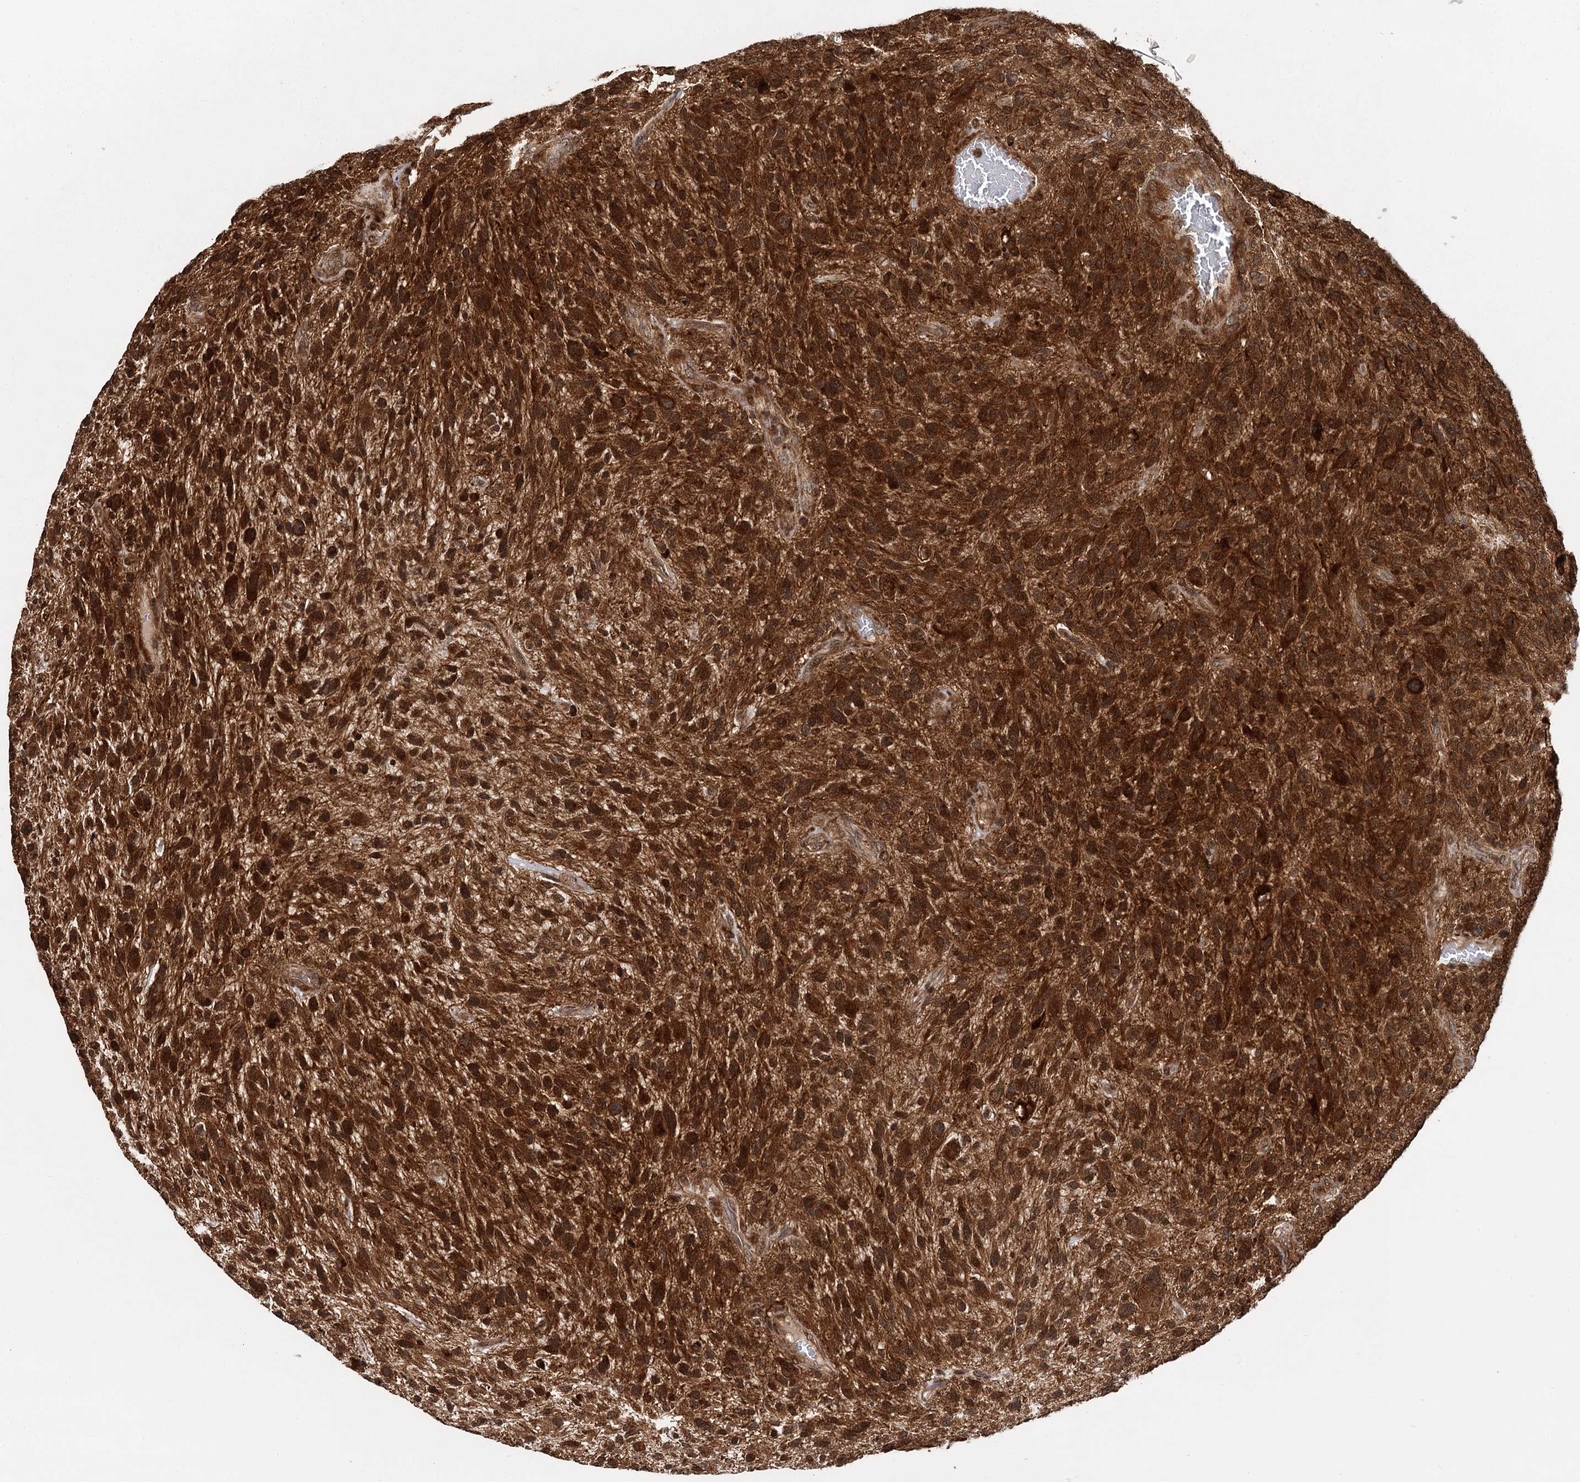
{"staining": {"intensity": "strong", "quantity": ">75%", "location": "cytoplasmic/membranous"}, "tissue": "glioma", "cell_type": "Tumor cells", "image_type": "cancer", "snomed": [{"axis": "morphology", "description": "Glioma, malignant, High grade"}, {"axis": "topography", "description": "Brain"}], "caption": "Glioma stained for a protein displays strong cytoplasmic/membranous positivity in tumor cells. The staining was performed using DAB to visualize the protein expression in brown, while the nuclei were stained in blue with hematoxylin (Magnification: 20x).", "gene": "STUB1", "patient": {"sex": "male", "age": 47}}